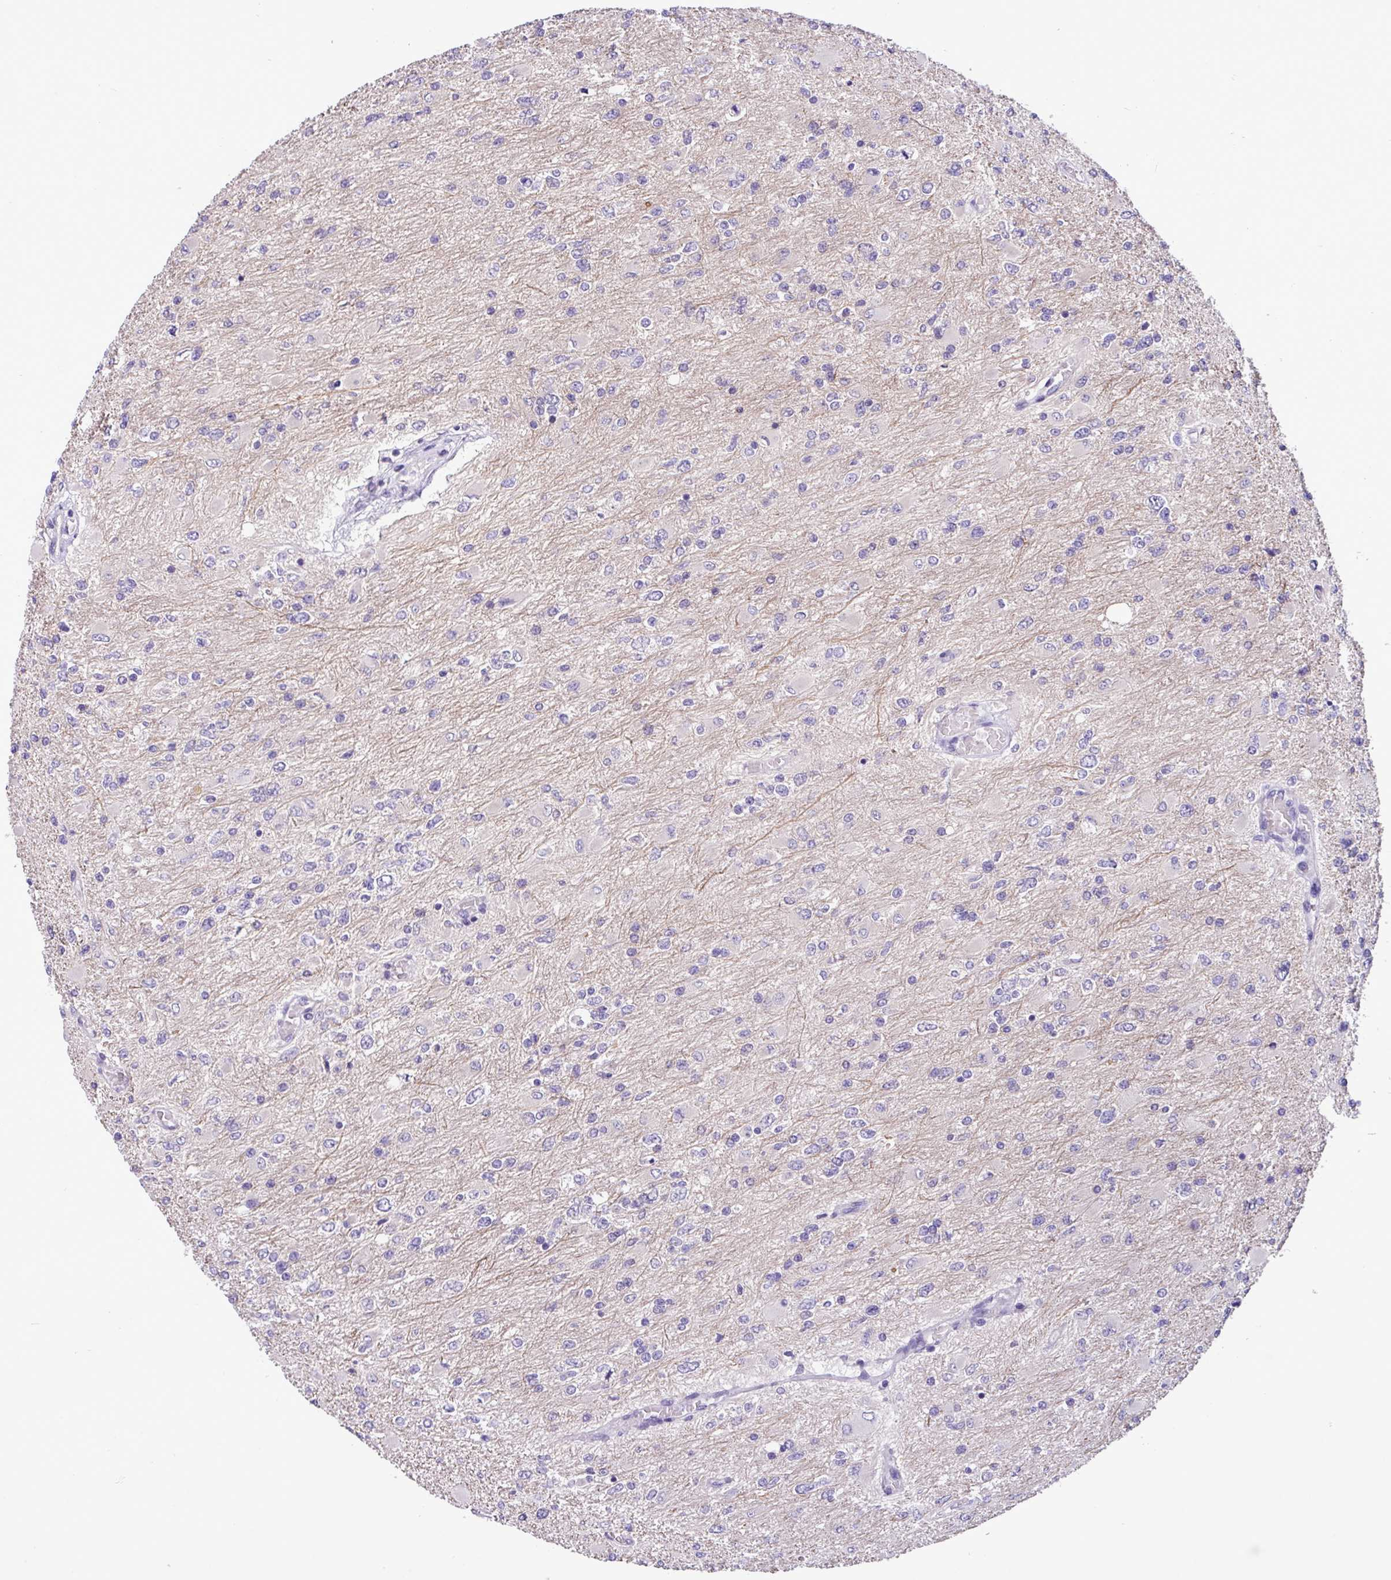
{"staining": {"intensity": "negative", "quantity": "none", "location": "none"}, "tissue": "glioma", "cell_type": "Tumor cells", "image_type": "cancer", "snomed": [{"axis": "morphology", "description": "Glioma, malignant, High grade"}, {"axis": "topography", "description": "Cerebral cortex"}], "caption": "High magnification brightfield microscopy of glioma stained with DAB (brown) and counterstained with hematoxylin (blue): tumor cells show no significant expression.", "gene": "PAX8", "patient": {"sex": "female", "age": 36}}